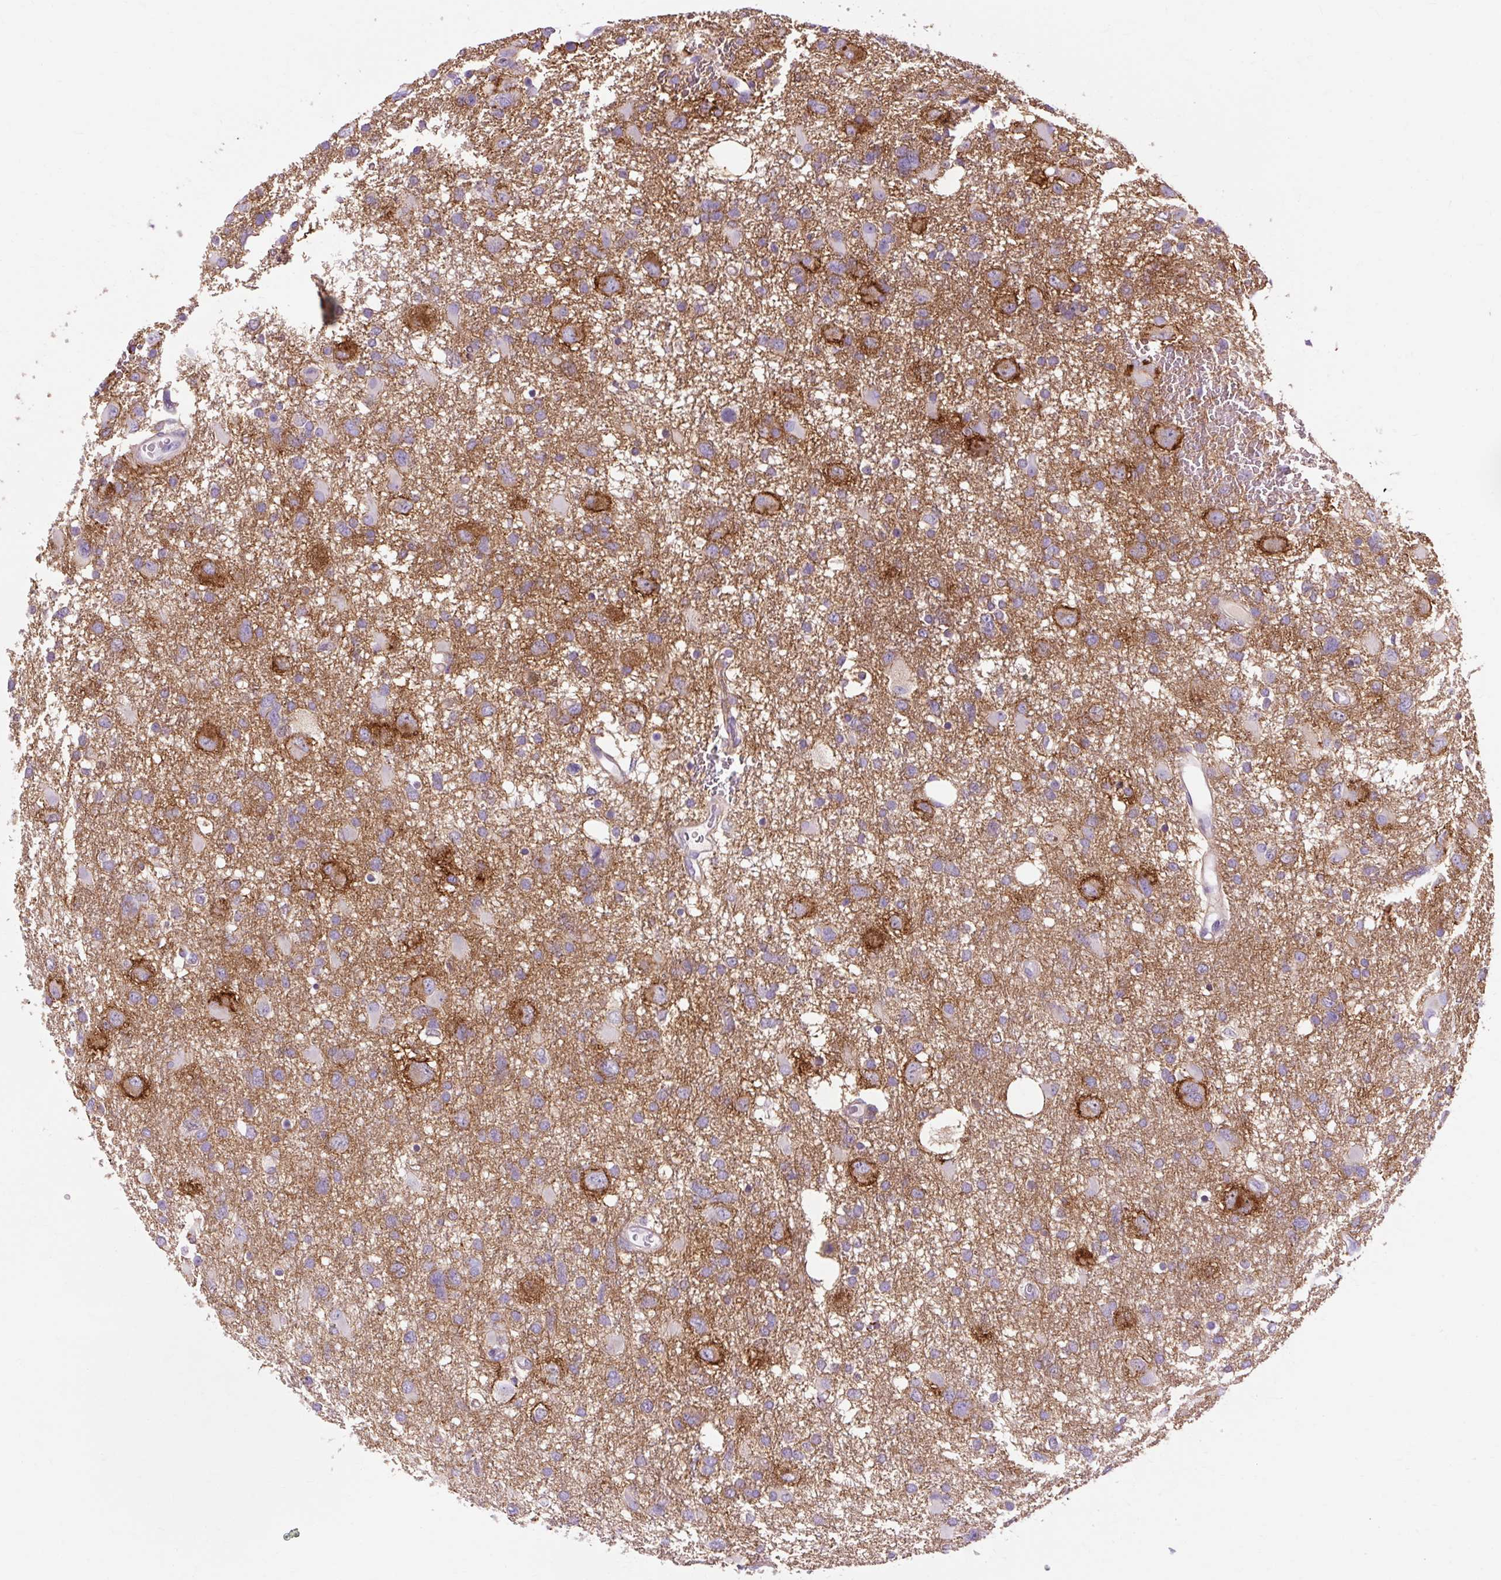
{"staining": {"intensity": "negative", "quantity": "none", "location": "none"}, "tissue": "glioma", "cell_type": "Tumor cells", "image_type": "cancer", "snomed": [{"axis": "morphology", "description": "Glioma, malignant, High grade"}, {"axis": "topography", "description": "Brain"}], "caption": "Immunohistochemistry (IHC) micrograph of neoplastic tissue: malignant glioma (high-grade) stained with DAB demonstrates no significant protein expression in tumor cells. (IHC, brightfield microscopy, high magnification).", "gene": "OOEP", "patient": {"sex": "male", "age": 61}}